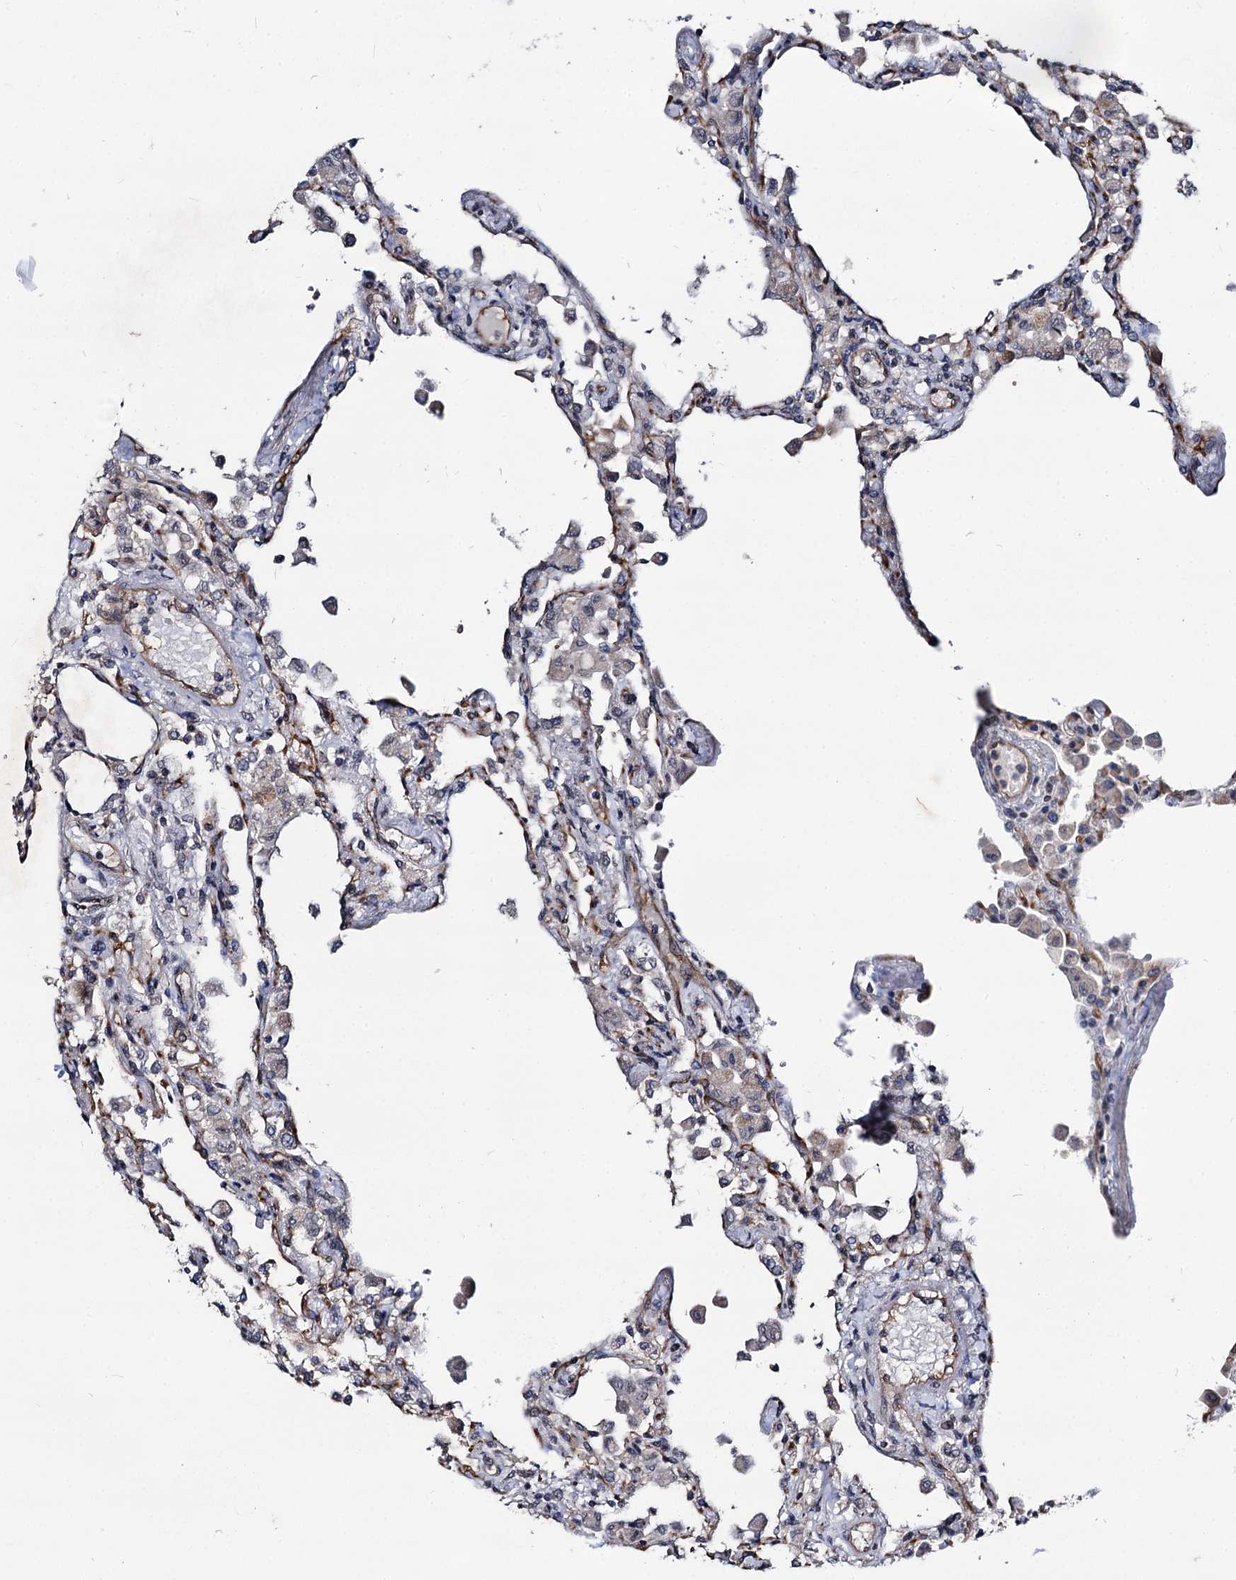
{"staining": {"intensity": "strong", "quantity": "25%-75%", "location": "nuclear"}, "tissue": "lung", "cell_type": "Alveolar cells", "image_type": "normal", "snomed": [{"axis": "morphology", "description": "Normal tissue, NOS"}, {"axis": "topography", "description": "Bronchus"}, {"axis": "topography", "description": "Lung"}], "caption": "Alveolar cells display high levels of strong nuclear expression in approximately 25%-75% of cells in unremarkable lung.", "gene": "GALNT11", "patient": {"sex": "female", "age": 49}}